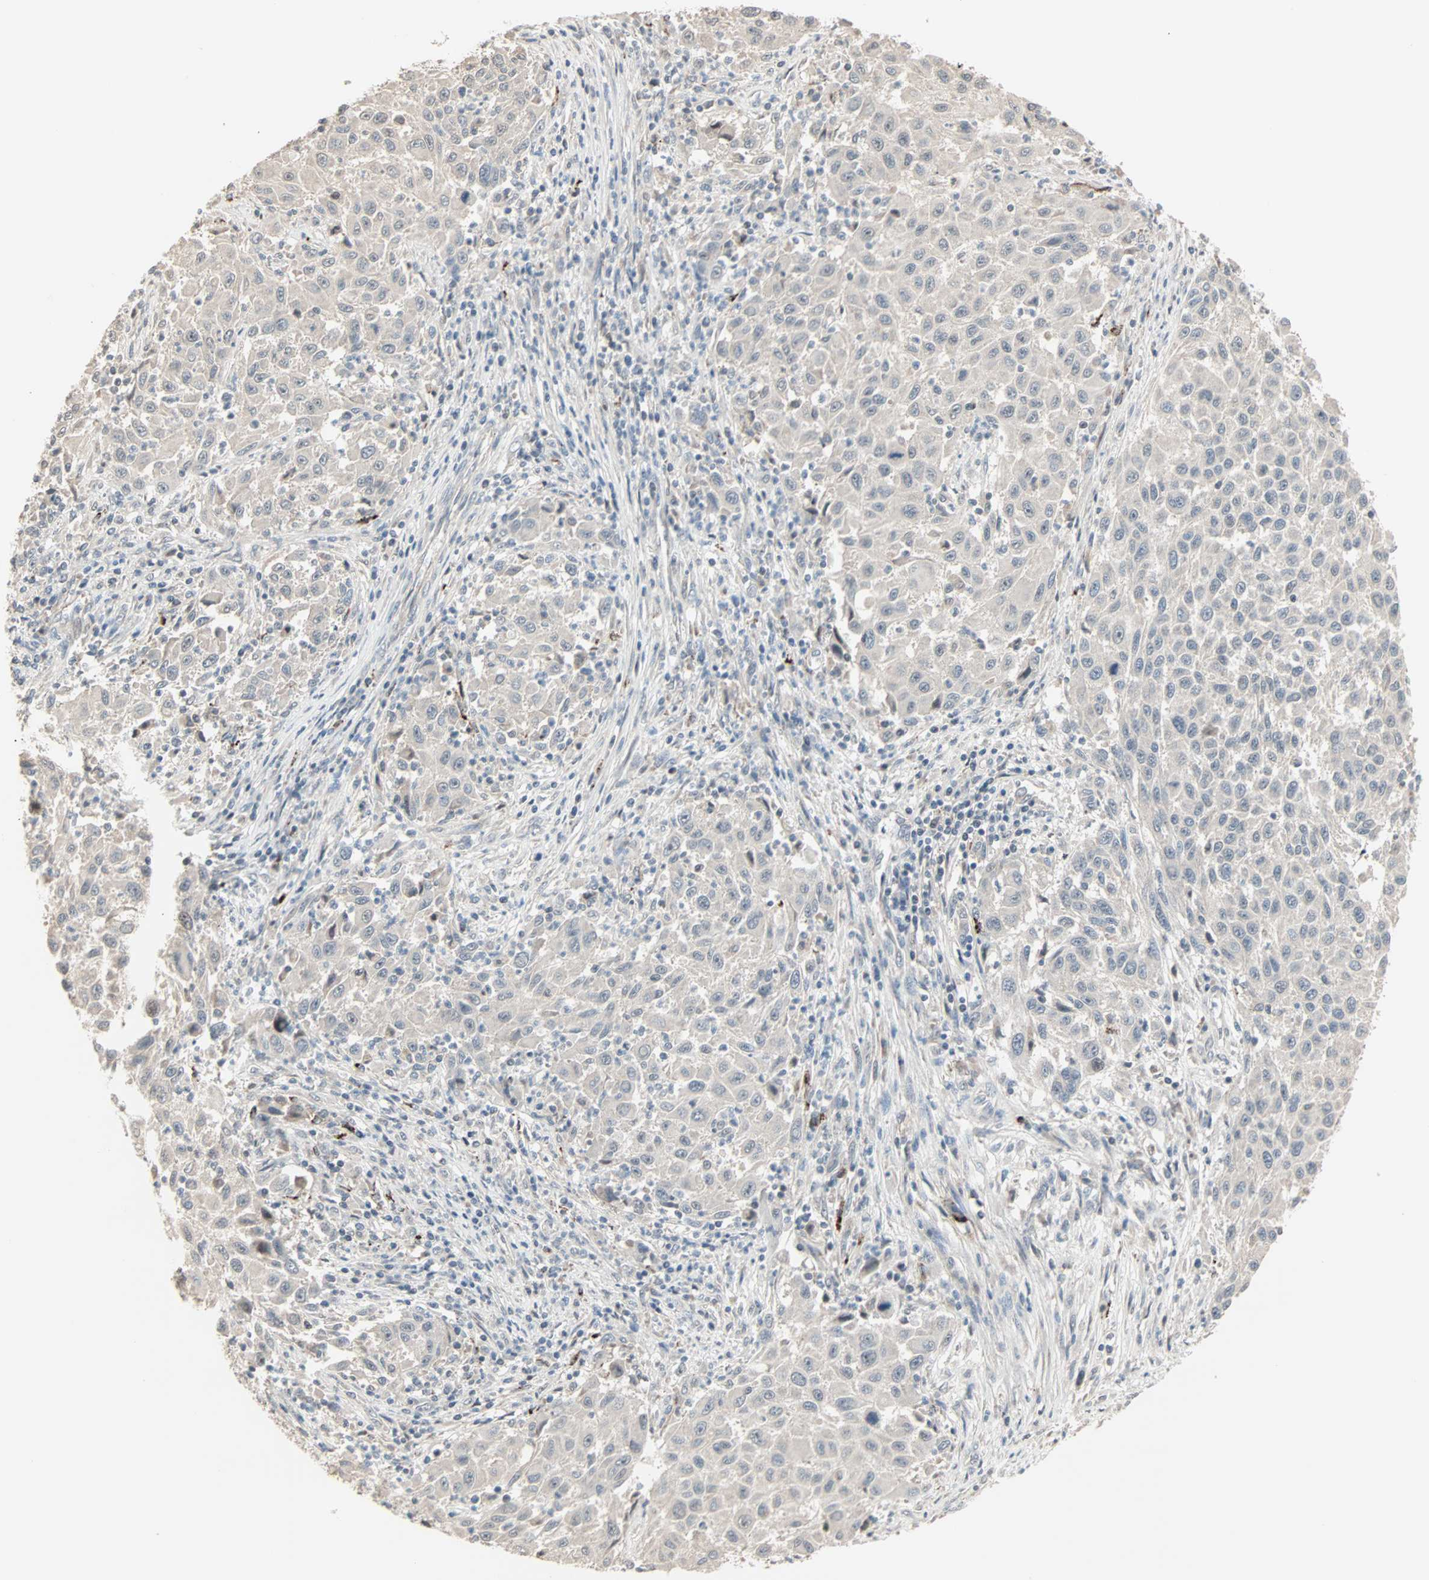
{"staining": {"intensity": "weak", "quantity": "25%-75%", "location": "cytoplasmic/membranous"}, "tissue": "melanoma", "cell_type": "Tumor cells", "image_type": "cancer", "snomed": [{"axis": "morphology", "description": "Malignant melanoma, Metastatic site"}, {"axis": "topography", "description": "Lymph node"}], "caption": "This image demonstrates IHC staining of malignant melanoma (metastatic site), with low weak cytoplasmic/membranous staining in approximately 25%-75% of tumor cells.", "gene": "KDM4A", "patient": {"sex": "male", "age": 61}}